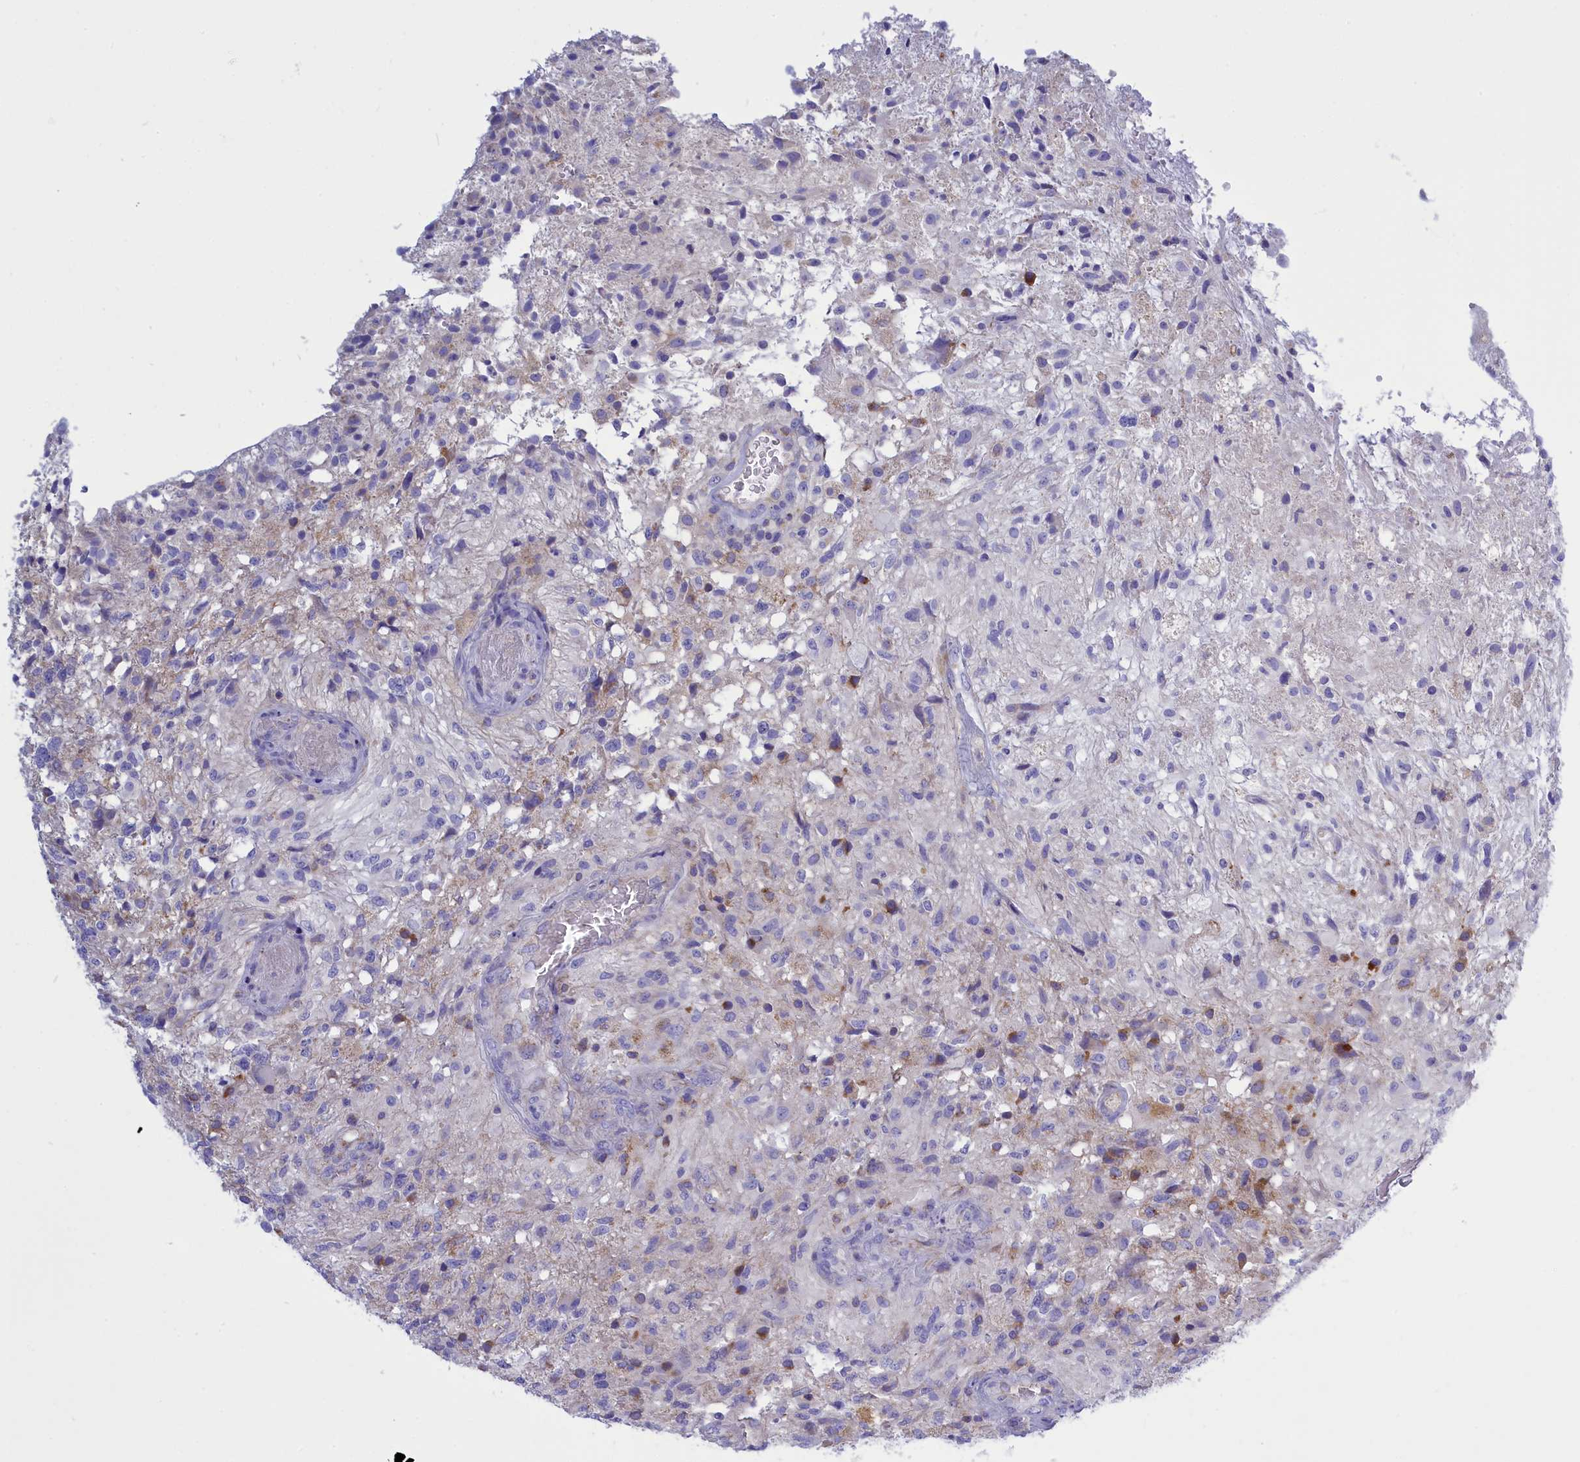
{"staining": {"intensity": "negative", "quantity": "none", "location": "none"}, "tissue": "glioma", "cell_type": "Tumor cells", "image_type": "cancer", "snomed": [{"axis": "morphology", "description": "Glioma, malignant, High grade"}, {"axis": "topography", "description": "Brain"}], "caption": "The histopathology image reveals no significant positivity in tumor cells of malignant glioma (high-grade). (DAB (3,3'-diaminobenzidine) IHC, high magnification).", "gene": "CCRL2", "patient": {"sex": "male", "age": 56}}